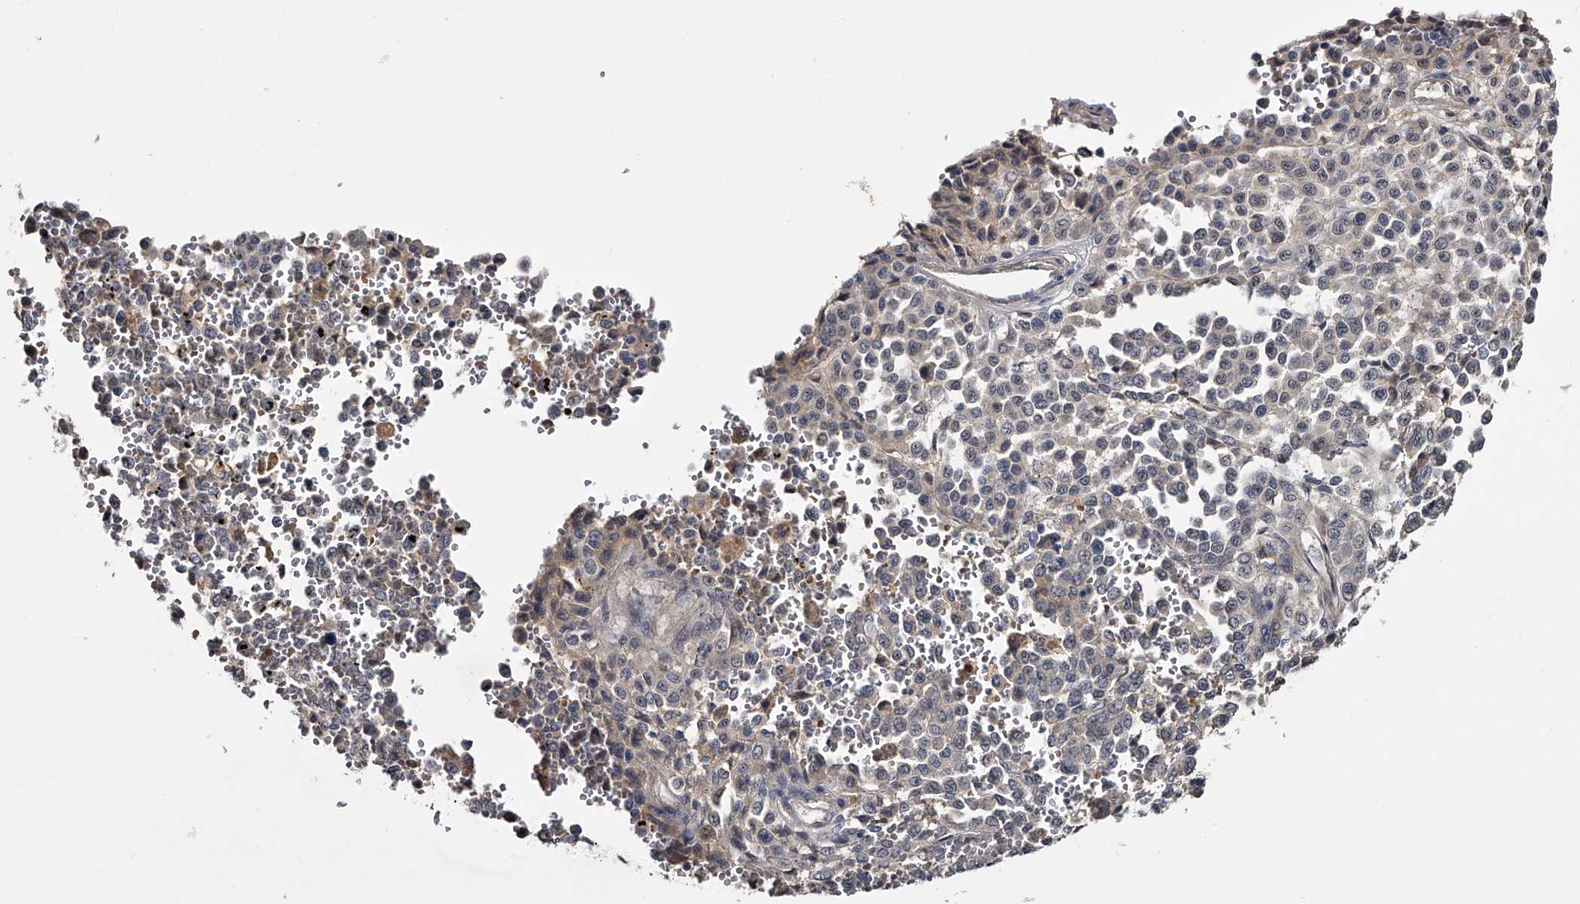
{"staining": {"intensity": "weak", "quantity": "<25%", "location": "nuclear"}, "tissue": "melanoma", "cell_type": "Tumor cells", "image_type": "cancer", "snomed": [{"axis": "morphology", "description": "Malignant melanoma, Metastatic site"}, {"axis": "topography", "description": "Pancreas"}], "caption": "Melanoma was stained to show a protein in brown. There is no significant expression in tumor cells.", "gene": "MDN1", "patient": {"sex": "female", "age": 30}}